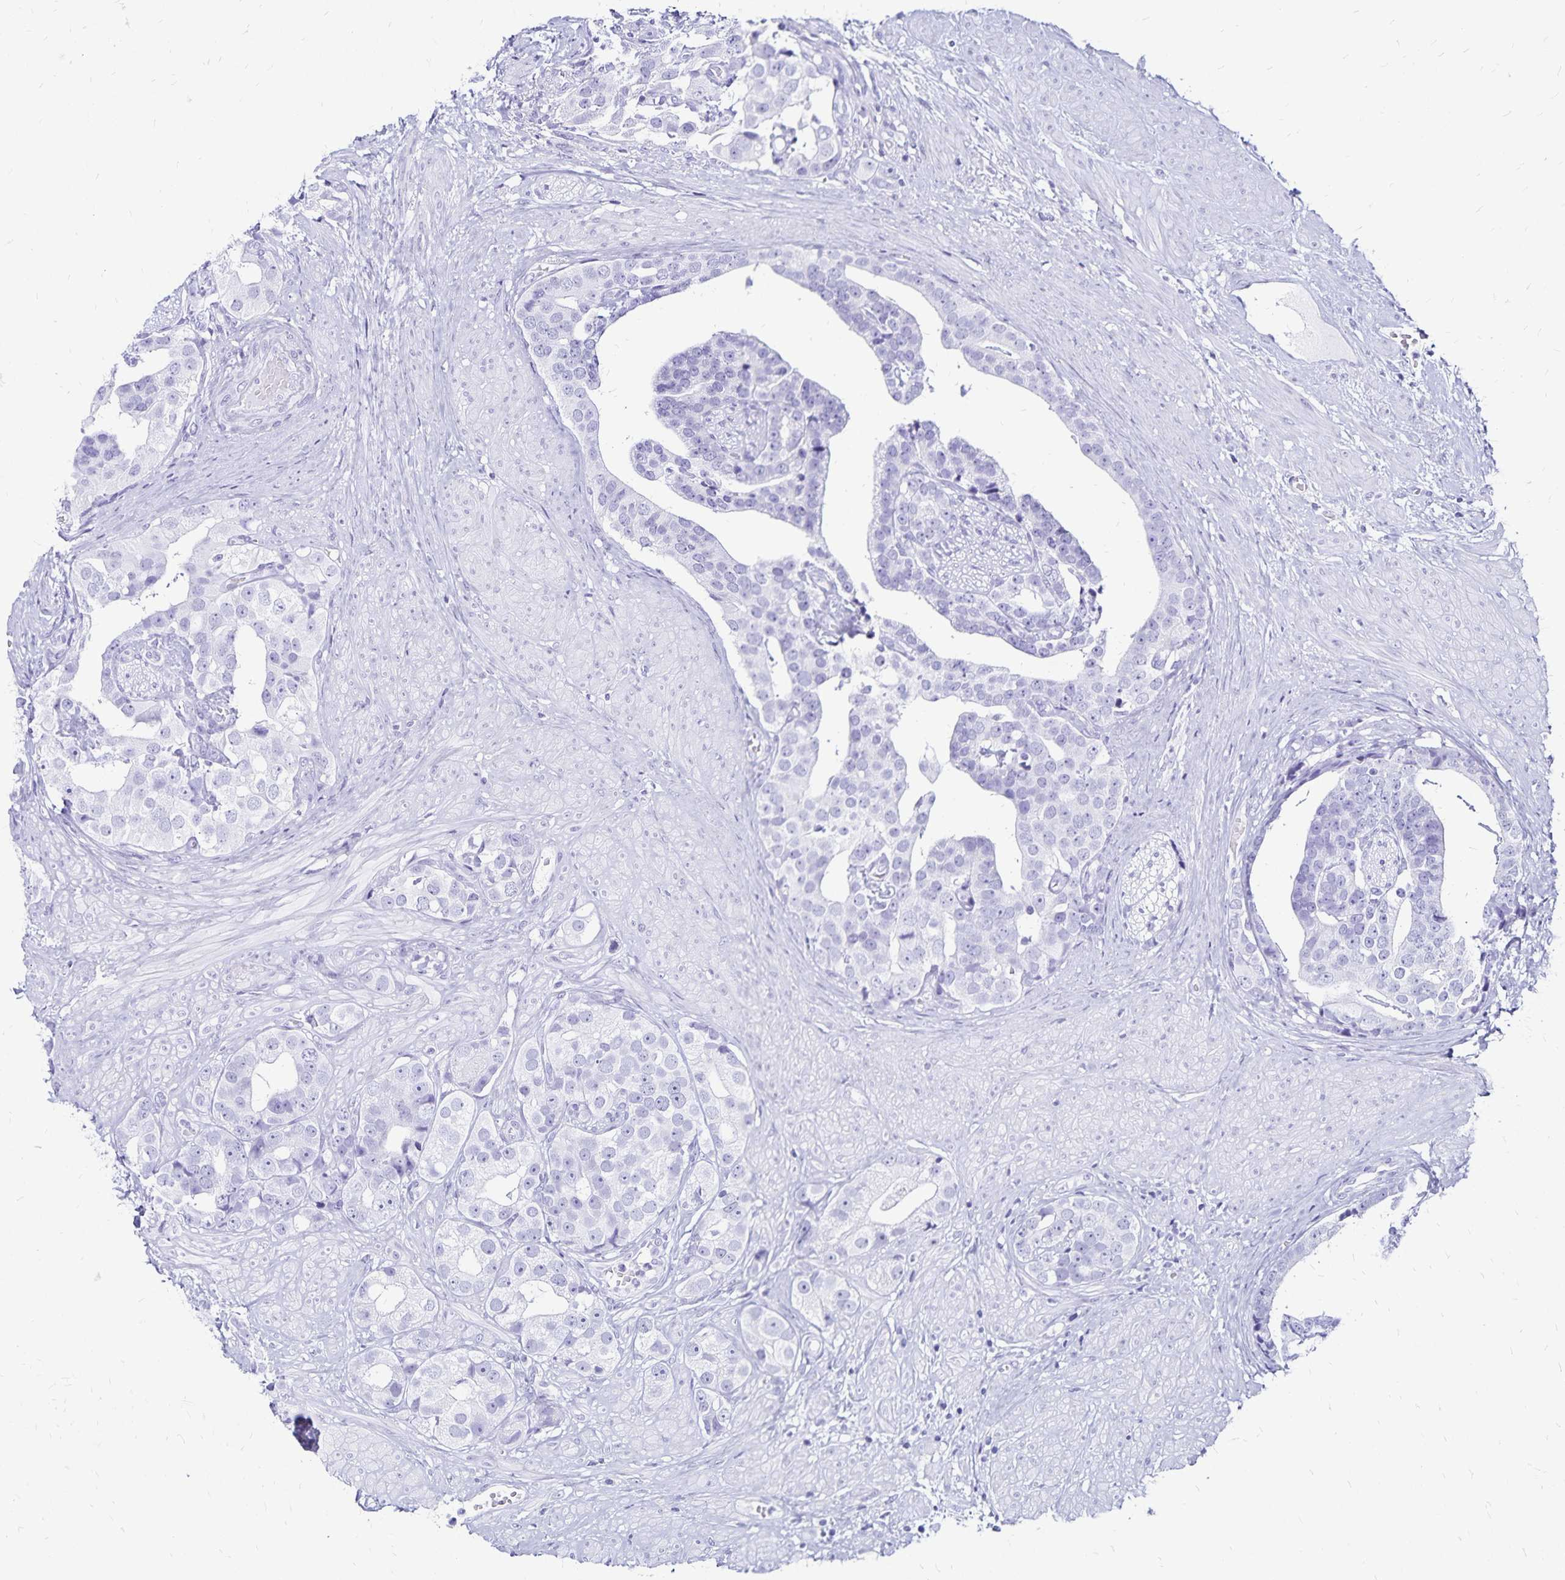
{"staining": {"intensity": "negative", "quantity": "none", "location": "none"}, "tissue": "prostate cancer", "cell_type": "Tumor cells", "image_type": "cancer", "snomed": [{"axis": "morphology", "description": "Adenocarcinoma, High grade"}, {"axis": "topography", "description": "Prostate"}], "caption": "An immunohistochemistry (IHC) image of prostate cancer (high-grade adenocarcinoma) is shown. There is no staining in tumor cells of prostate cancer (high-grade adenocarcinoma).", "gene": "LIN28B", "patient": {"sex": "male", "age": 71}}